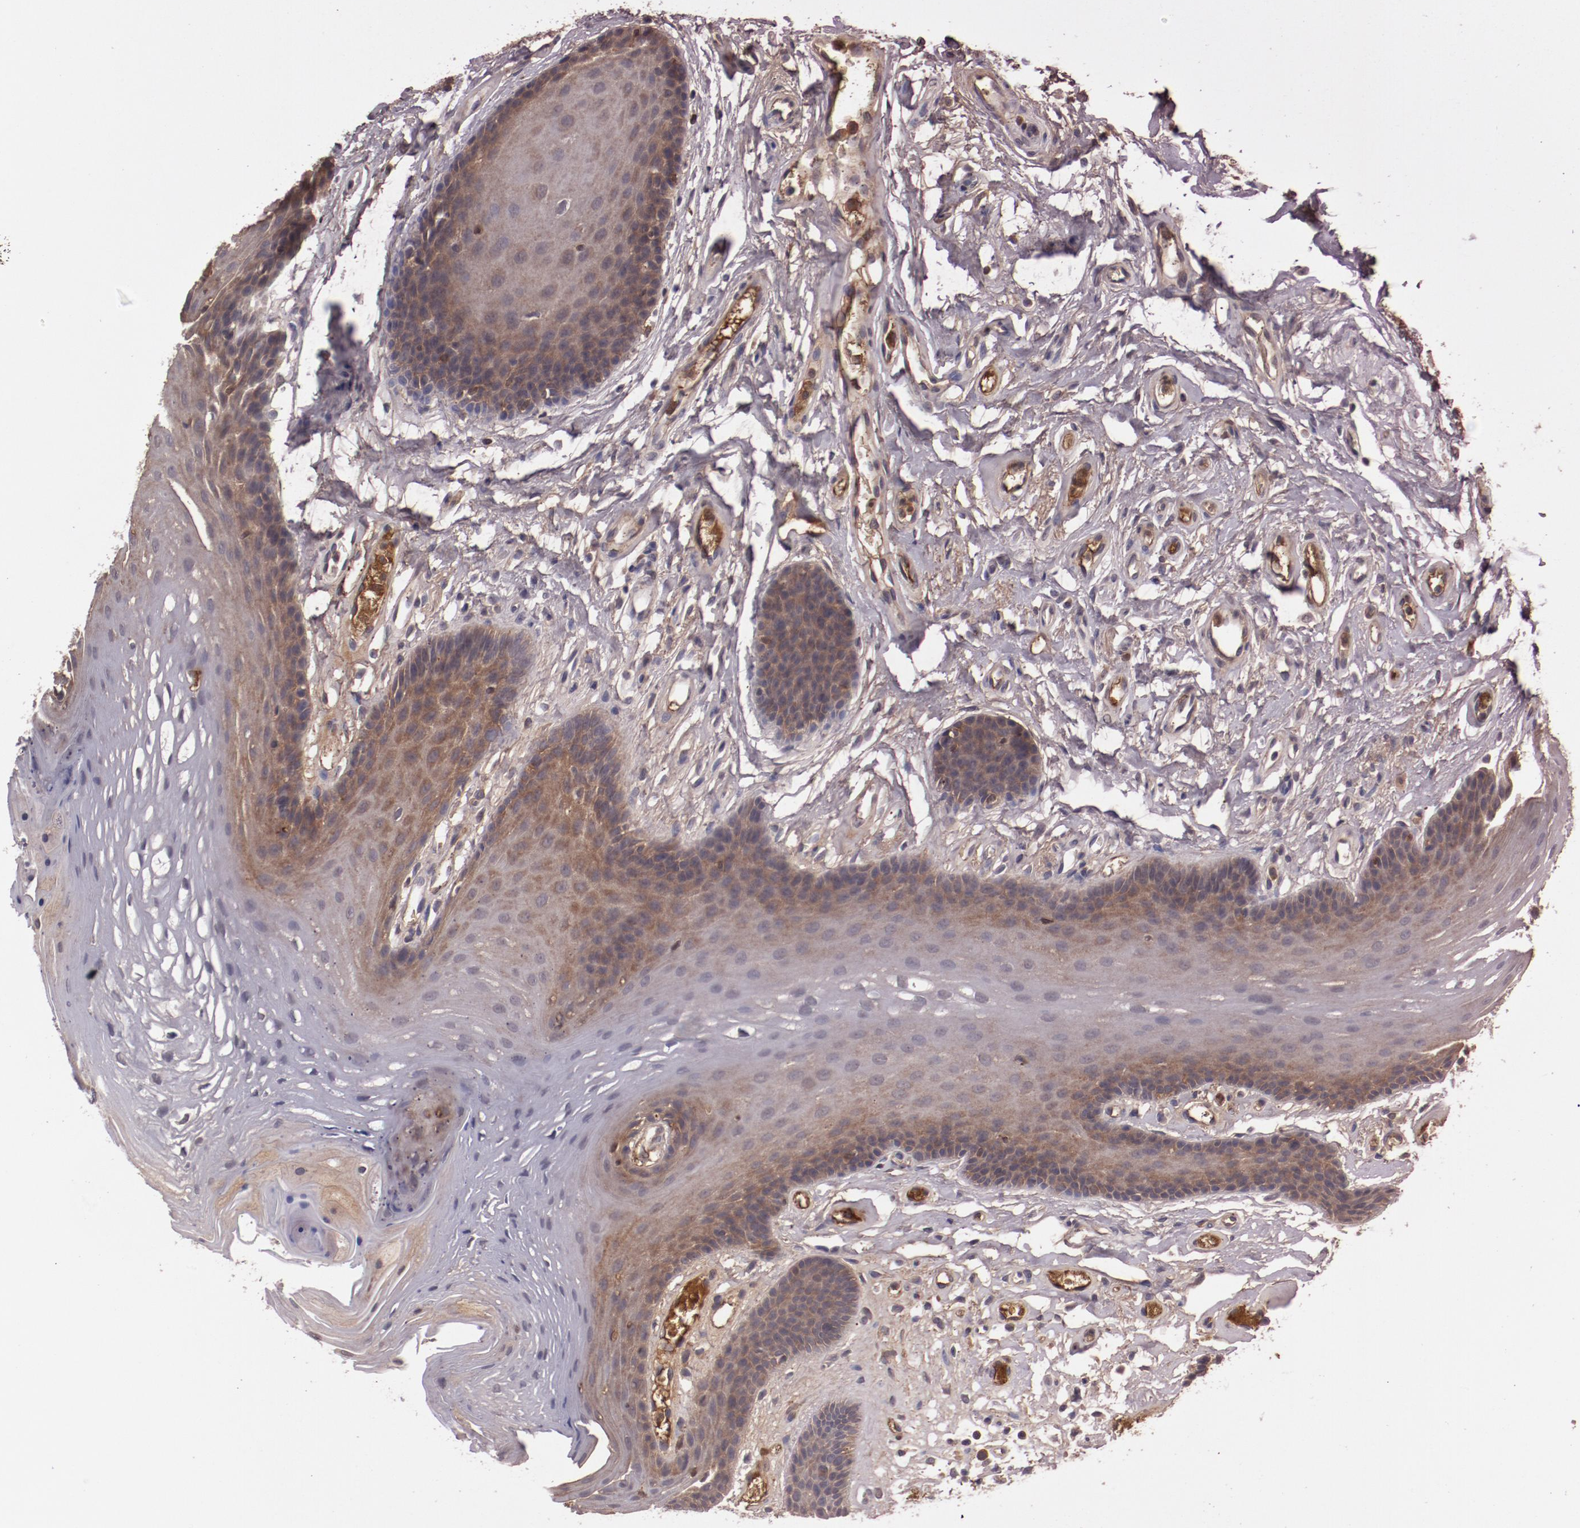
{"staining": {"intensity": "moderate", "quantity": "25%-75%", "location": "cytoplasmic/membranous"}, "tissue": "oral mucosa", "cell_type": "Squamous epithelial cells", "image_type": "normal", "snomed": [{"axis": "morphology", "description": "Normal tissue, NOS"}, {"axis": "topography", "description": "Oral tissue"}], "caption": "Oral mucosa stained with DAB (3,3'-diaminobenzidine) IHC displays medium levels of moderate cytoplasmic/membranous expression in about 25%-75% of squamous epithelial cells.", "gene": "CP", "patient": {"sex": "male", "age": 62}}